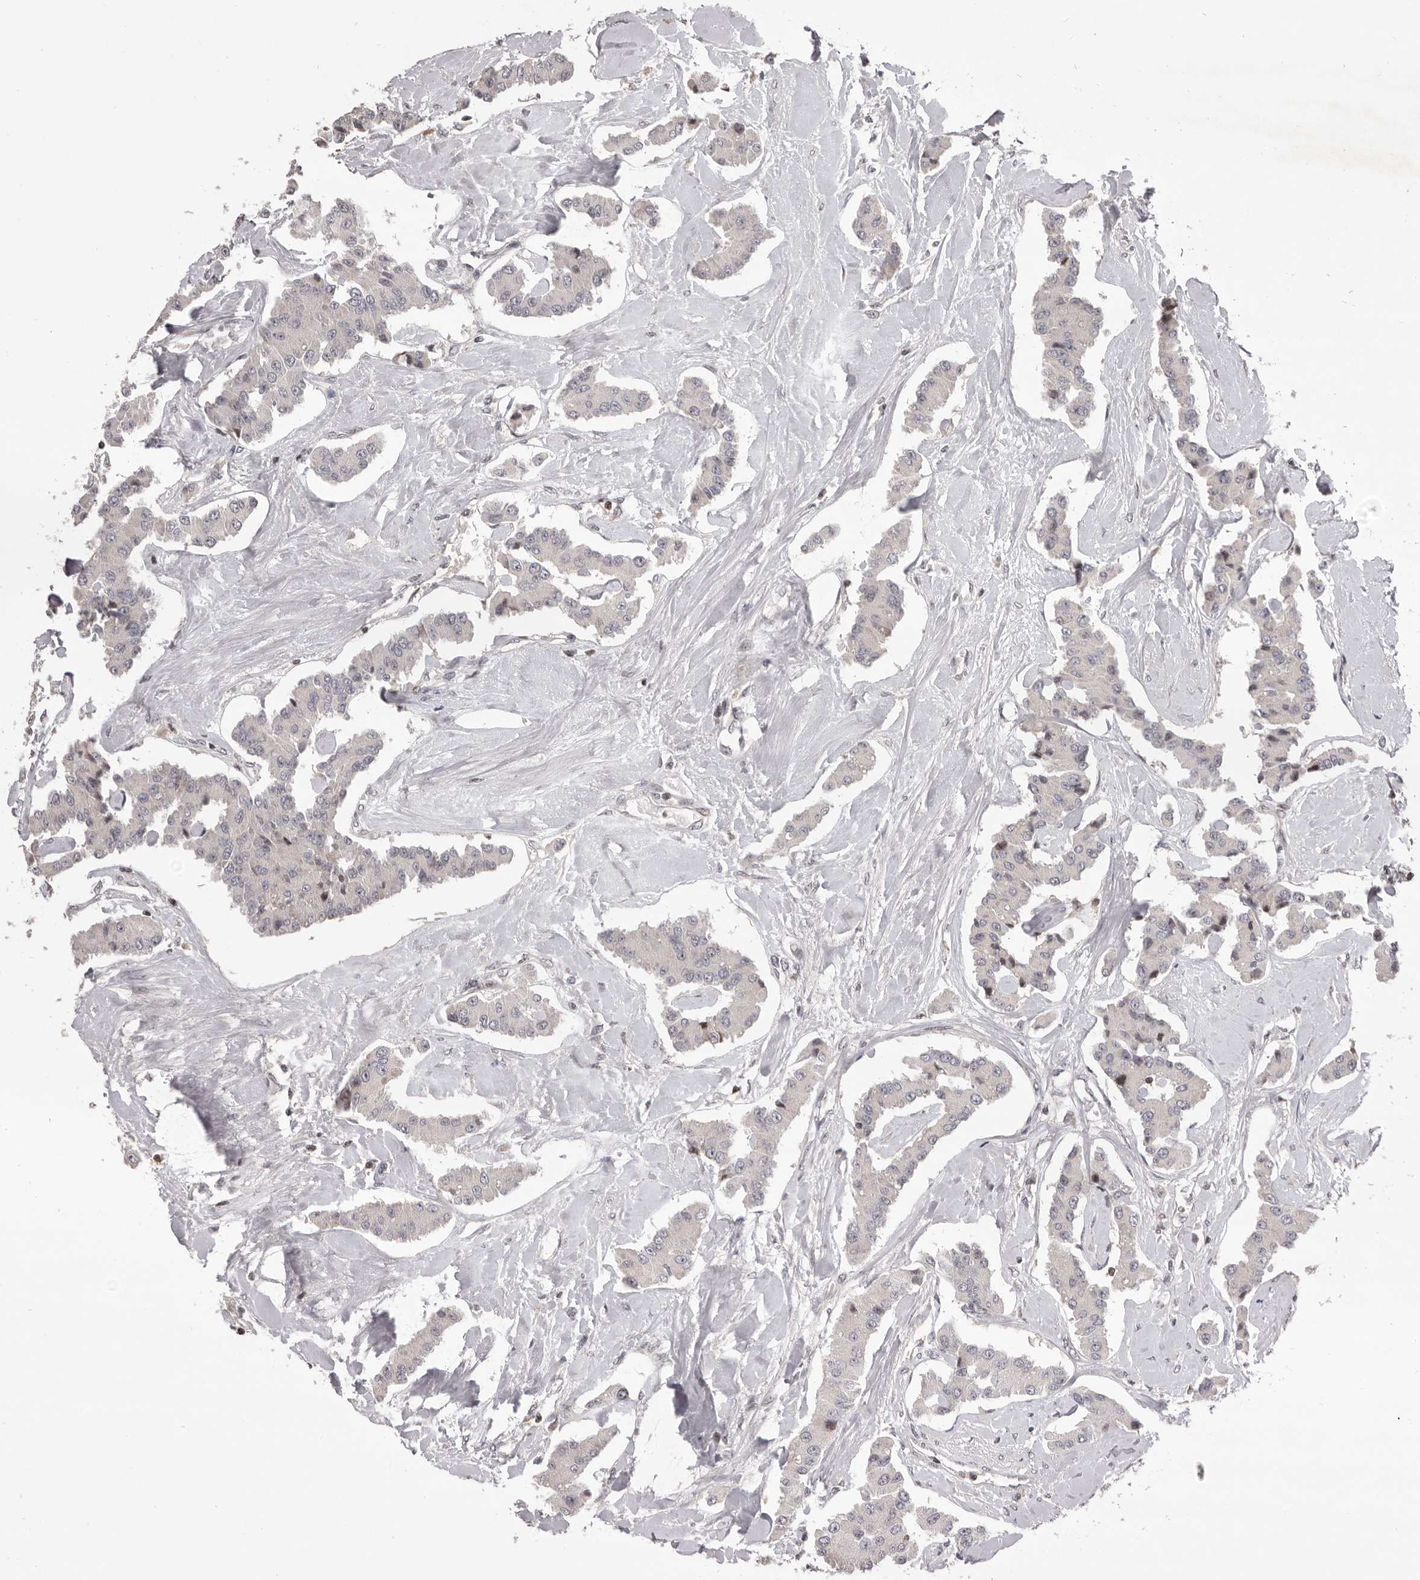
{"staining": {"intensity": "negative", "quantity": "none", "location": "none"}, "tissue": "carcinoid", "cell_type": "Tumor cells", "image_type": "cancer", "snomed": [{"axis": "morphology", "description": "Carcinoid, malignant, NOS"}, {"axis": "topography", "description": "Pancreas"}], "caption": "Micrograph shows no significant protein expression in tumor cells of malignant carcinoid.", "gene": "AZIN1", "patient": {"sex": "male", "age": 41}}